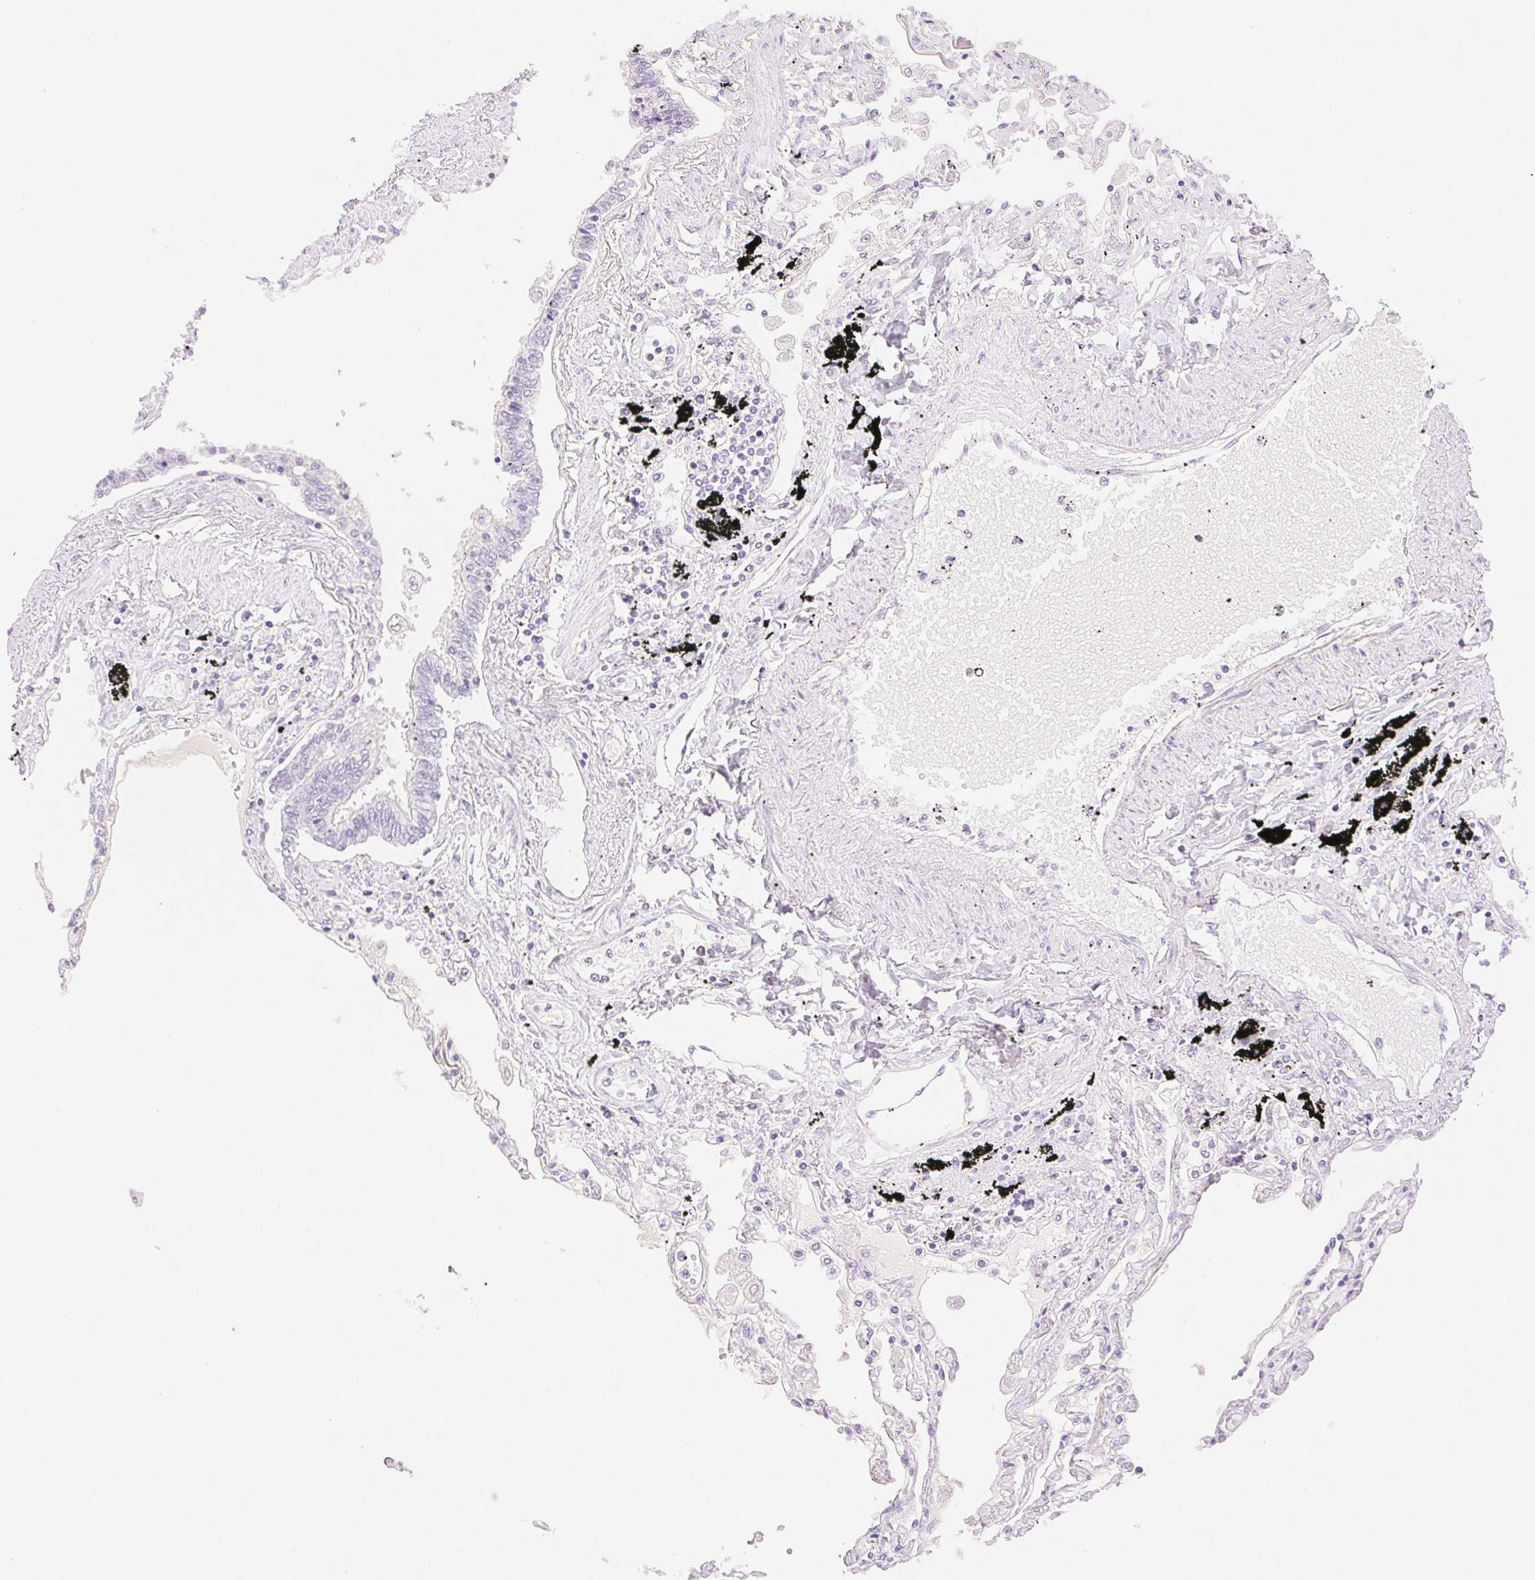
{"staining": {"intensity": "negative", "quantity": "none", "location": "none"}, "tissue": "lung", "cell_type": "Alveolar cells", "image_type": "normal", "snomed": [{"axis": "morphology", "description": "Normal tissue, NOS"}, {"axis": "morphology", "description": "Adenocarcinoma, NOS"}, {"axis": "topography", "description": "Cartilage tissue"}, {"axis": "topography", "description": "Lung"}], "caption": "The photomicrograph shows no significant expression in alveolar cells of lung. Brightfield microscopy of immunohistochemistry stained with DAB (brown) and hematoxylin (blue), captured at high magnification.", "gene": "SPACA4", "patient": {"sex": "female", "age": 67}}